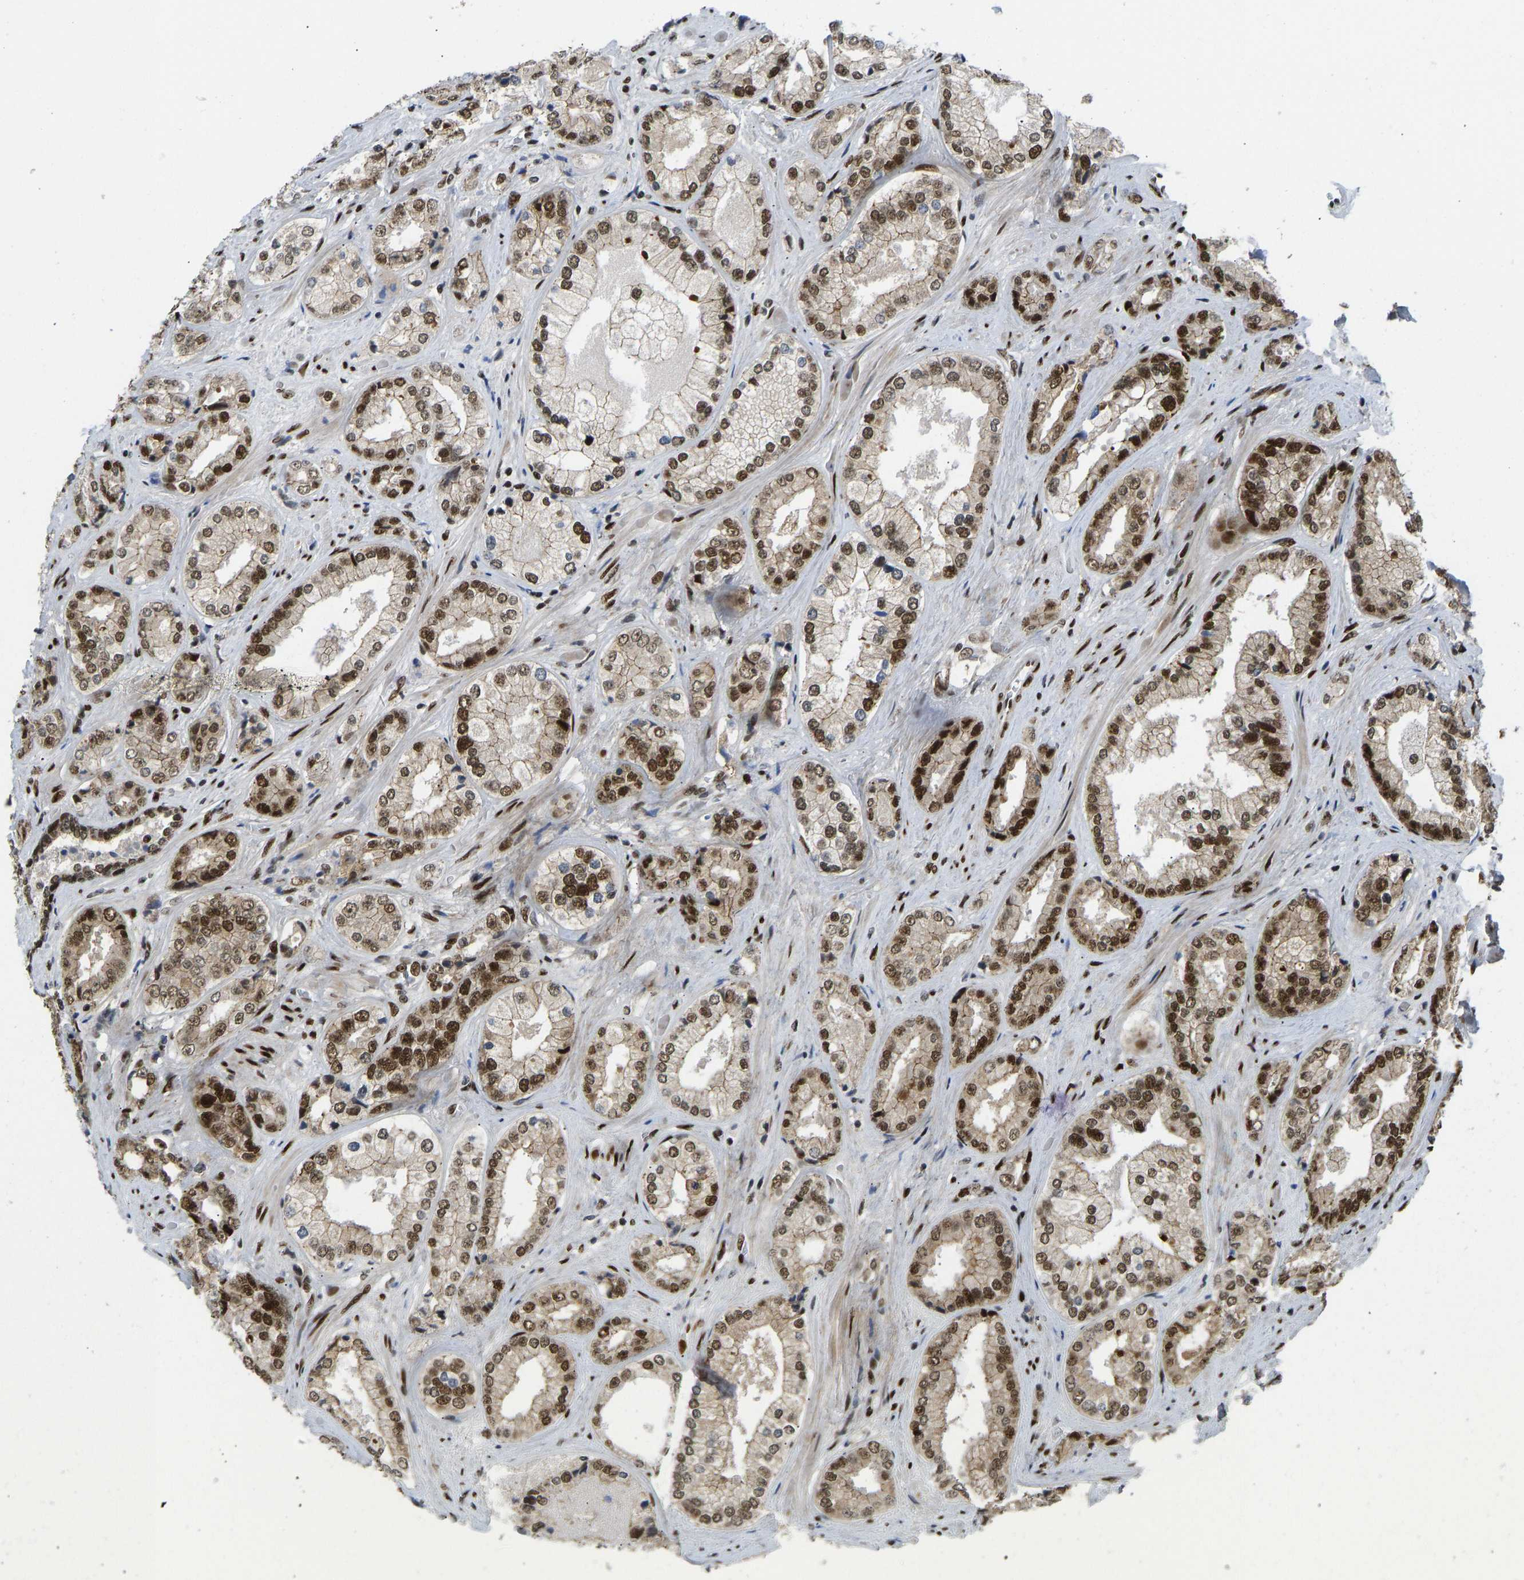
{"staining": {"intensity": "strong", "quantity": ">75%", "location": "nuclear"}, "tissue": "prostate cancer", "cell_type": "Tumor cells", "image_type": "cancer", "snomed": [{"axis": "morphology", "description": "Adenocarcinoma, High grade"}, {"axis": "topography", "description": "Prostate"}], "caption": "The photomicrograph shows immunohistochemical staining of prostate cancer (adenocarcinoma (high-grade)). There is strong nuclear staining is identified in about >75% of tumor cells.", "gene": "FOXK1", "patient": {"sex": "male", "age": 61}}